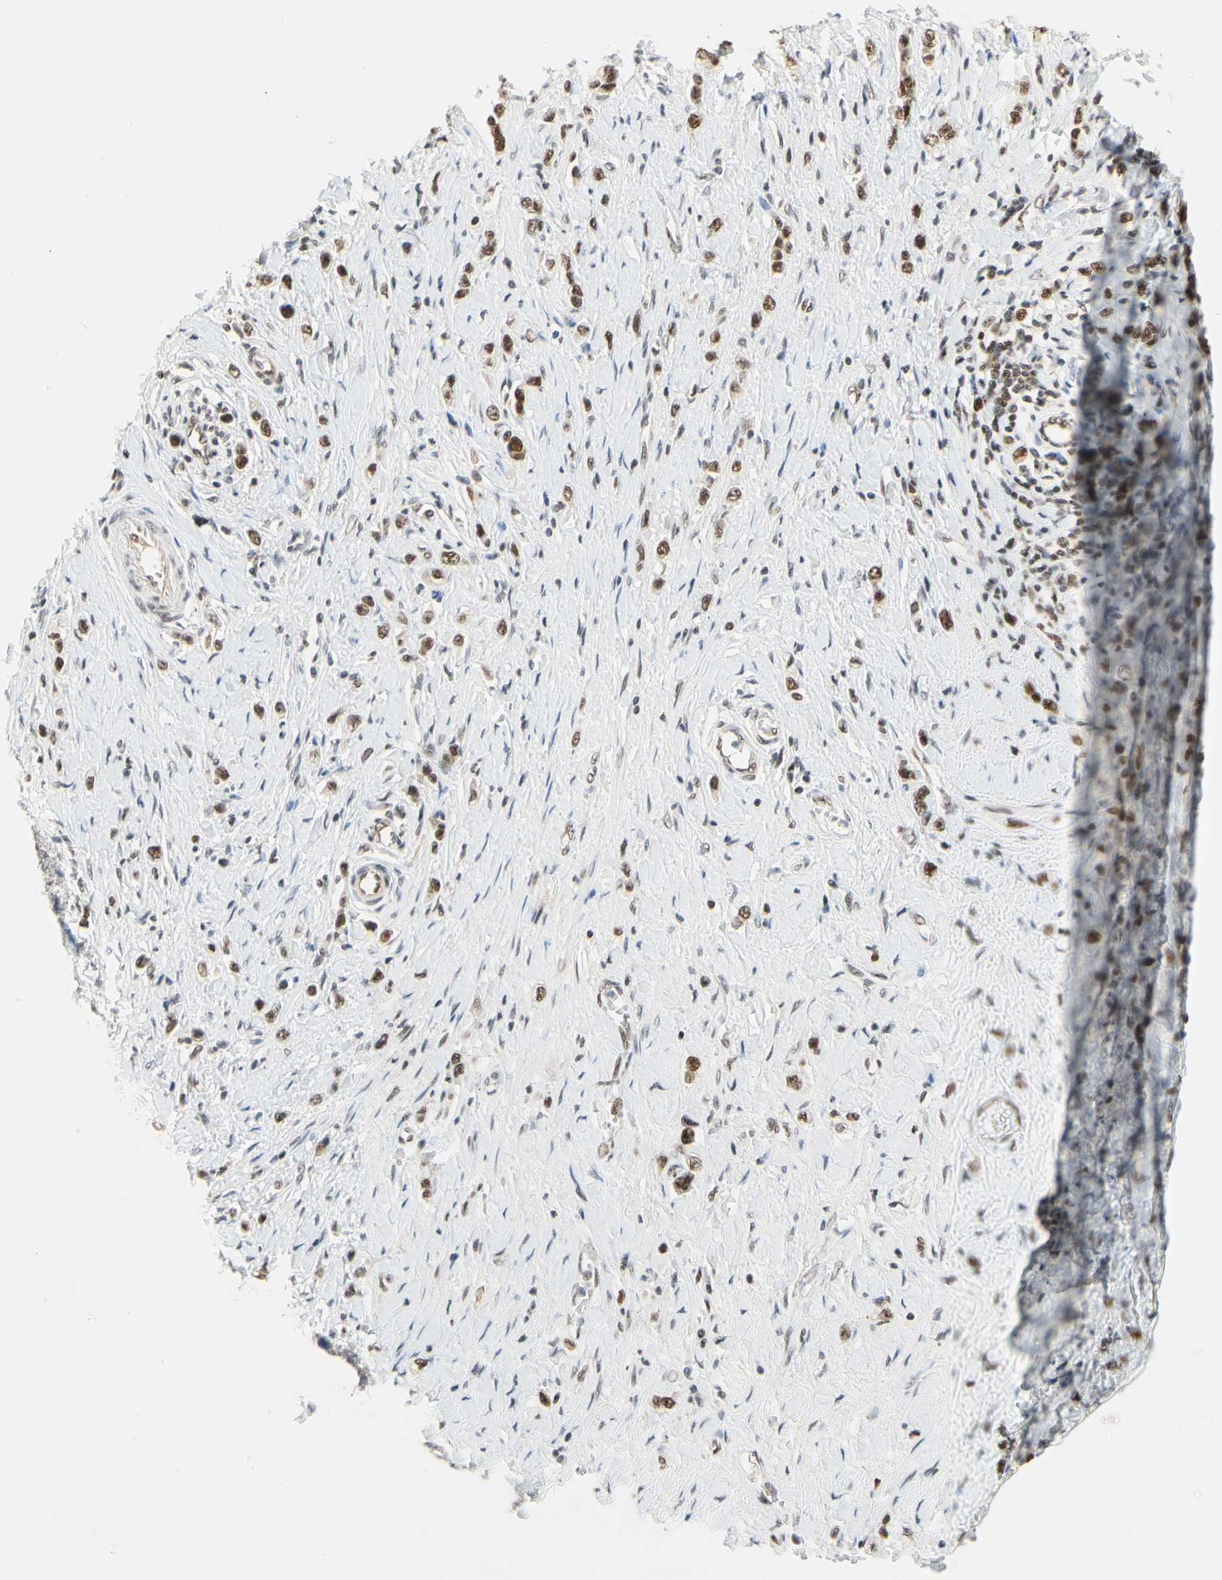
{"staining": {"intensity": "strong", "quantity": ">75%", "location": "nuclear"}, "tissue": "stomach cancer", "cell_type": "Tumor cells", "image_type": "cancer", "snomed": [{"axis": "morphology", "description": "Normal tissue, NOS"}, {"axis": "morphology", "description": "Adenocarcinoma, NOS"}, {"axis": "topography", "description": "Stomach, upper"}, {"axis": "topography", "description": "Stomach"}], "caption": "Protein staining exhibits strong nuclear expression in about >75% of tumor cells in adenocarcinoma (stomach).", "gene": "ZSCAN16", "patient": {"sex": "female", "age": 65}}